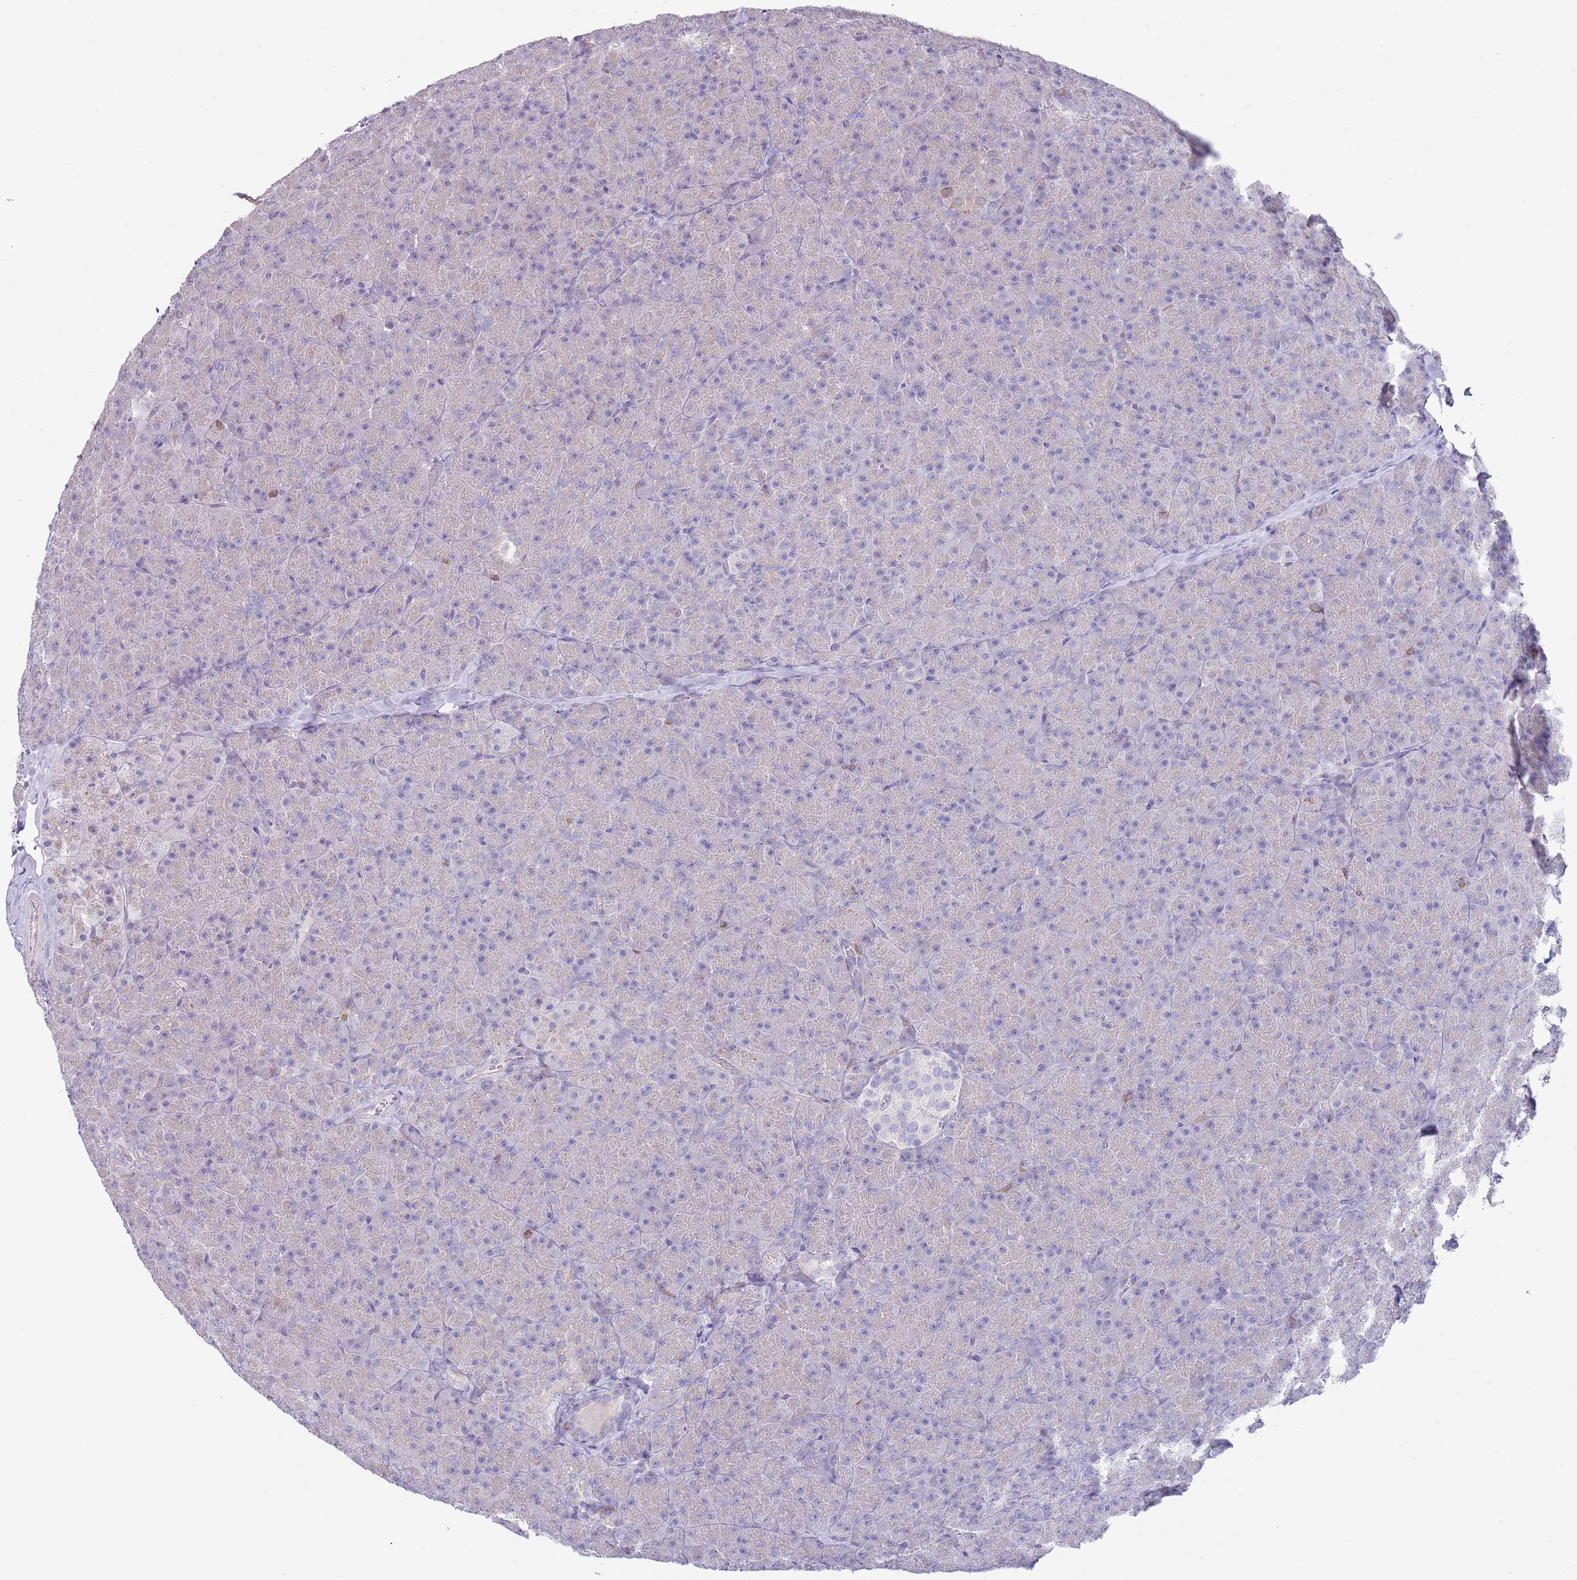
{"staining": {"intensity": "negative", "quantity": "none", "location": "none"}, "tissue": "pancreas", "cell_type": "Exocrine glandular cells", "image_type": "normal", "snomed": [{"axis": "morphology", "description": "Normal tissue, NOS"}, {"axis": "topography", "description": "Pancreas"}], "caption": "Human pancreas stained for a protein using immunohistochemistry (IHC) demonstrates no staining in exocrine glandular cells.", "gene": "LPXN", "patient": {"sex": "male", "age": 36}}